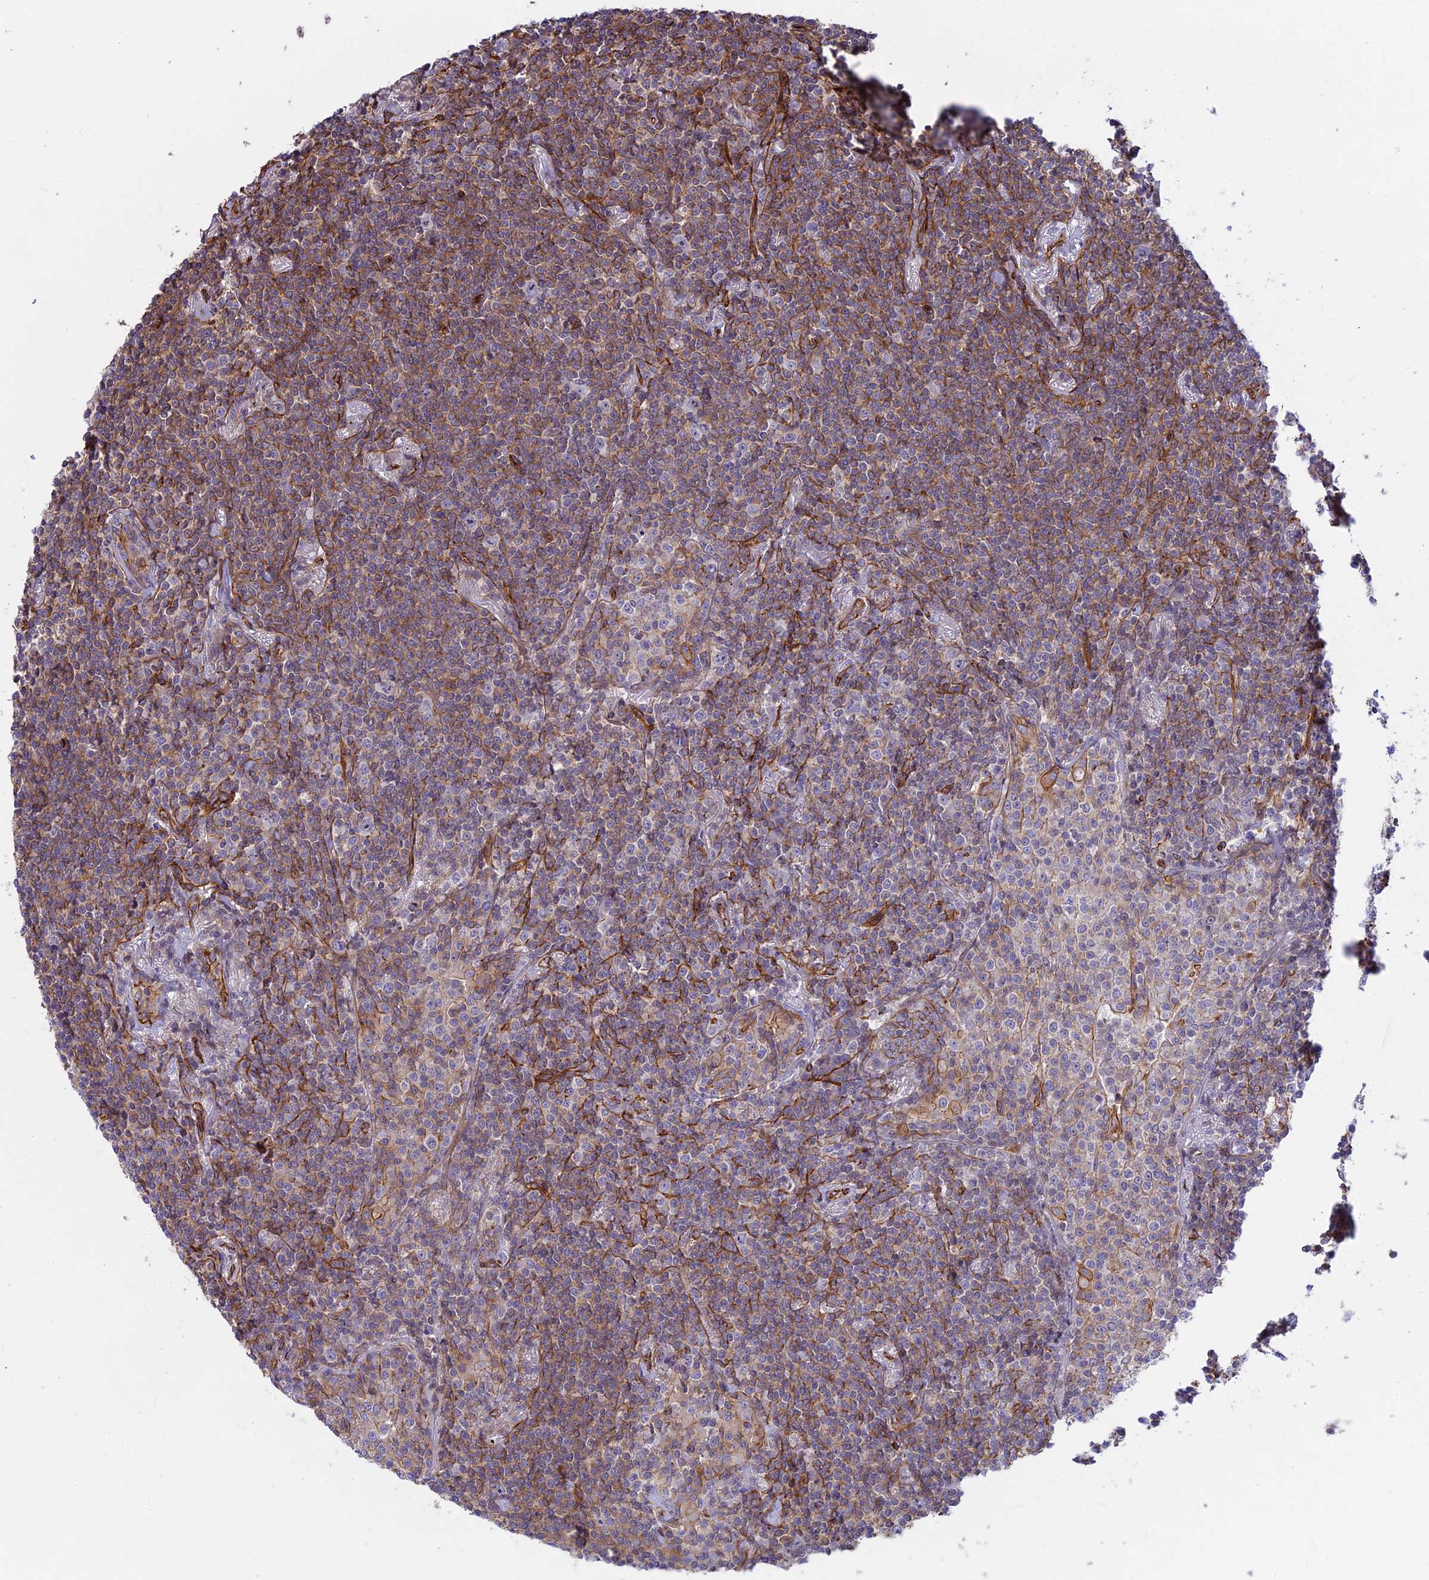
{"staining": {"intensity": "moderate", "quantity": ">75%", "location": "cytoplasmic/membranous"}, "tissue": "lymphoma", "cell_type": "Tumor cells", "image_type": "cancer", "snomed": [{"axis": "morphology", "description": "Malignant lymphoma, non-Hodgkin's type, Low grade"}, {"axis": "topography", "description": "Lung"}], "caption": "Immunohistochemical staining of human malignant lymphoma, non-Hodgkin's type (low-grade) shows medium levels of moderate cytoplasmic/membranous staining in about >75% of tumor cells.", "gene": "CNBD2", "patient": {"sex": "female", "age": 71}}